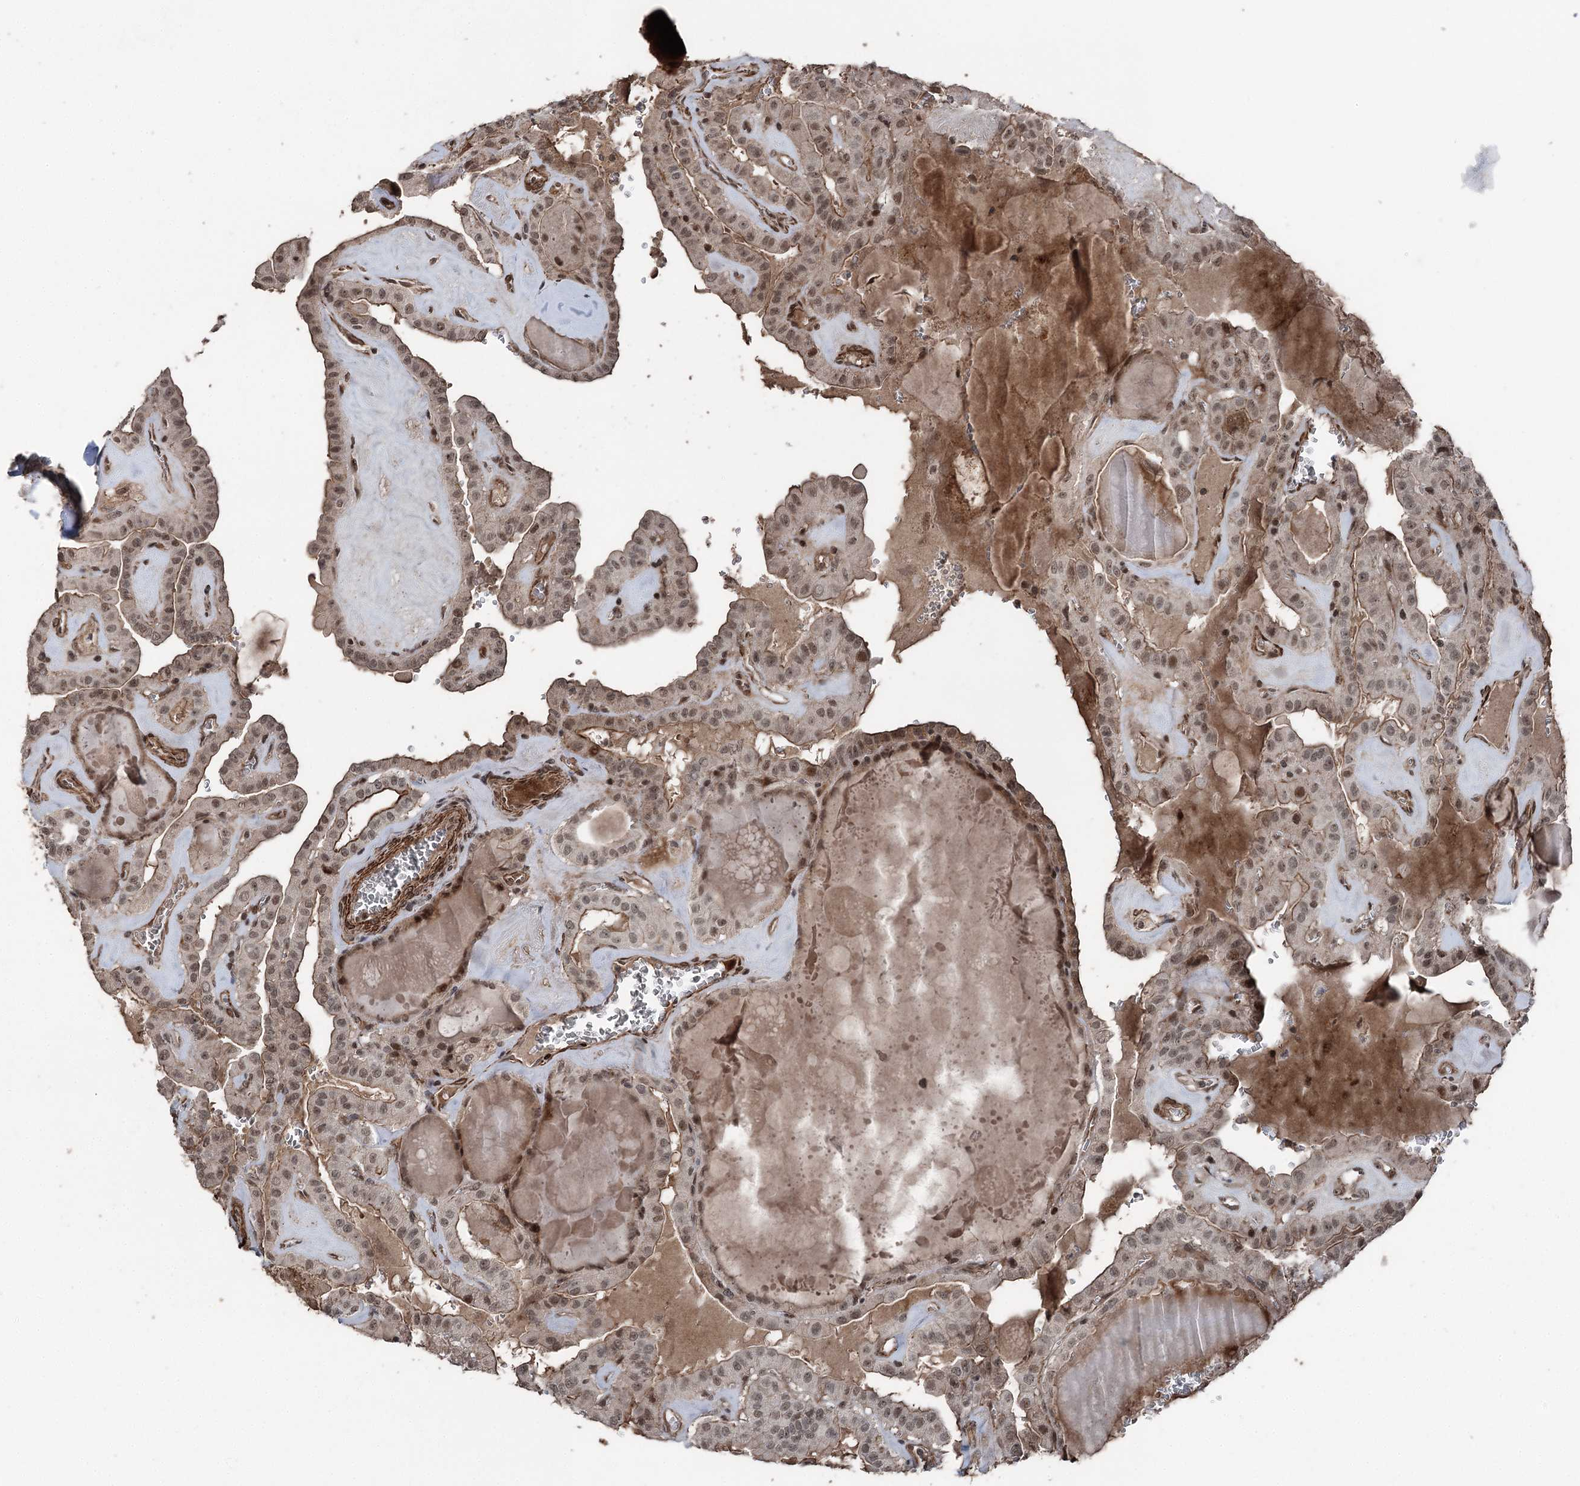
{"staining": {"intensity": "moderate", "quantity": ">75%", "location": "cytoplasmic/membranous,nuclear"}, "tissue": "thyroid cancer", "cell_type": "Tumor cells", "image_type": "cancer", "snomed": [{"axis": "morphology", "description": "Papillary adenocarcinoma, NOS"}, {"axis": "topography", "description": "Thyroid gland"}], "caption": "High-magnification brightfield microscopy of thyroid cancer (papillary adenocarcinoma) stained with DAB (brown) and counterstained with hematoxylin (blue). tumor cells exhibit moderate cytoplasmic/membranous and nuclear staining is present in approximately>75% of cells. (DAB (3,3'-diaminobenzidine) = brown stain, brightfield microscopy at high magnification).", "gene": "CCDC82", "patient": {"sex": "male", "age": 52}}